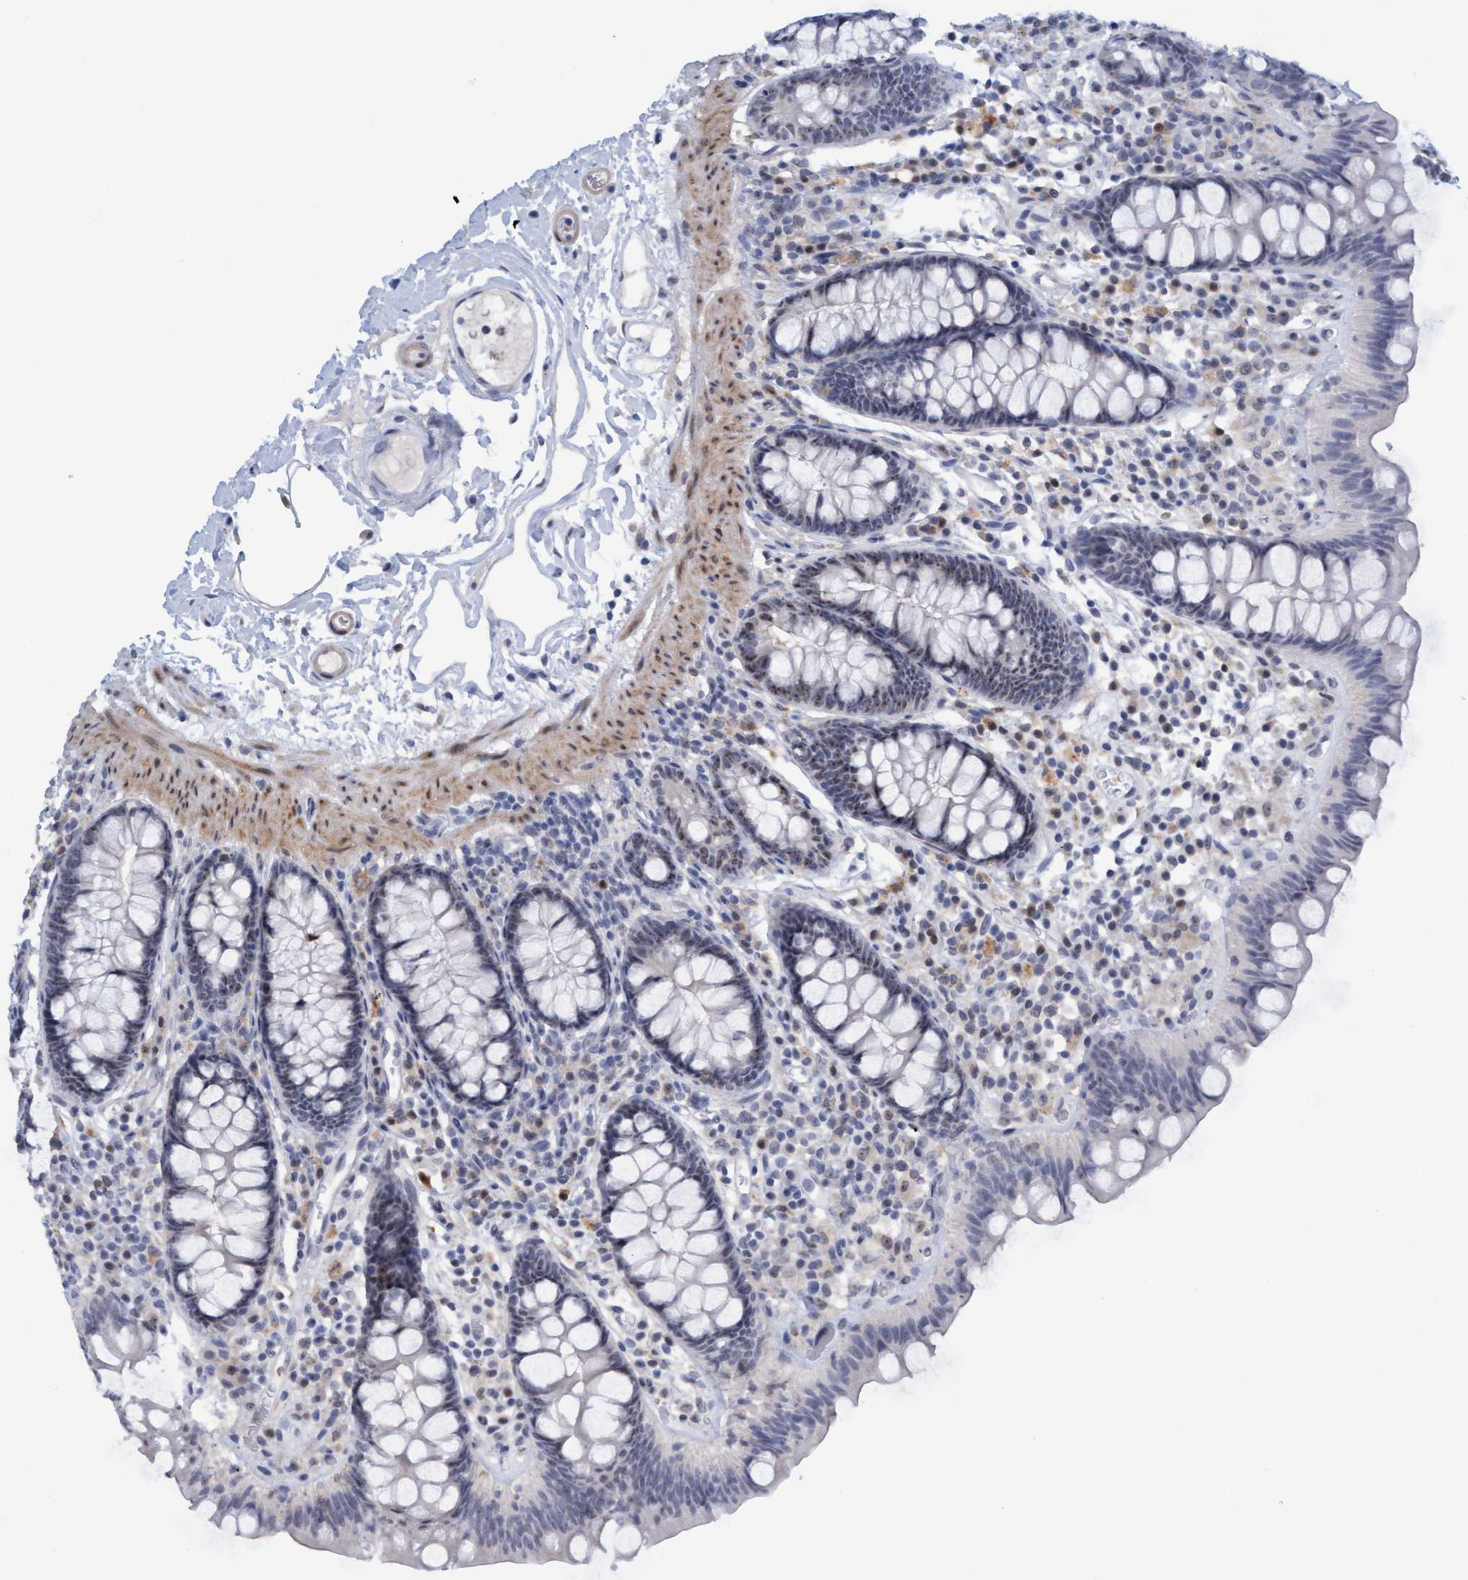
{"staining": {"intensity": "negative", "quantity": "none", "location": "none"}, "tissue": "colon", "cell_type": "Endothelial cells", "image_type": "normal", "snomed": [{"axis": "morphology", "description": "Normal tissue, NOS"}, {"axis": "topography", "description": "Colon"}], "caption": "This histopathology image is of unremarkable colon stained with IHC to label a protein in brown with the nuclei are counter-stained blue. There is no staining in endothelial cells. (Immunohistochemistry (ihc), brightfield microscopy, high magnification).", "gene": "PINX1", "patient": {"sex": "female", "age": 80}}